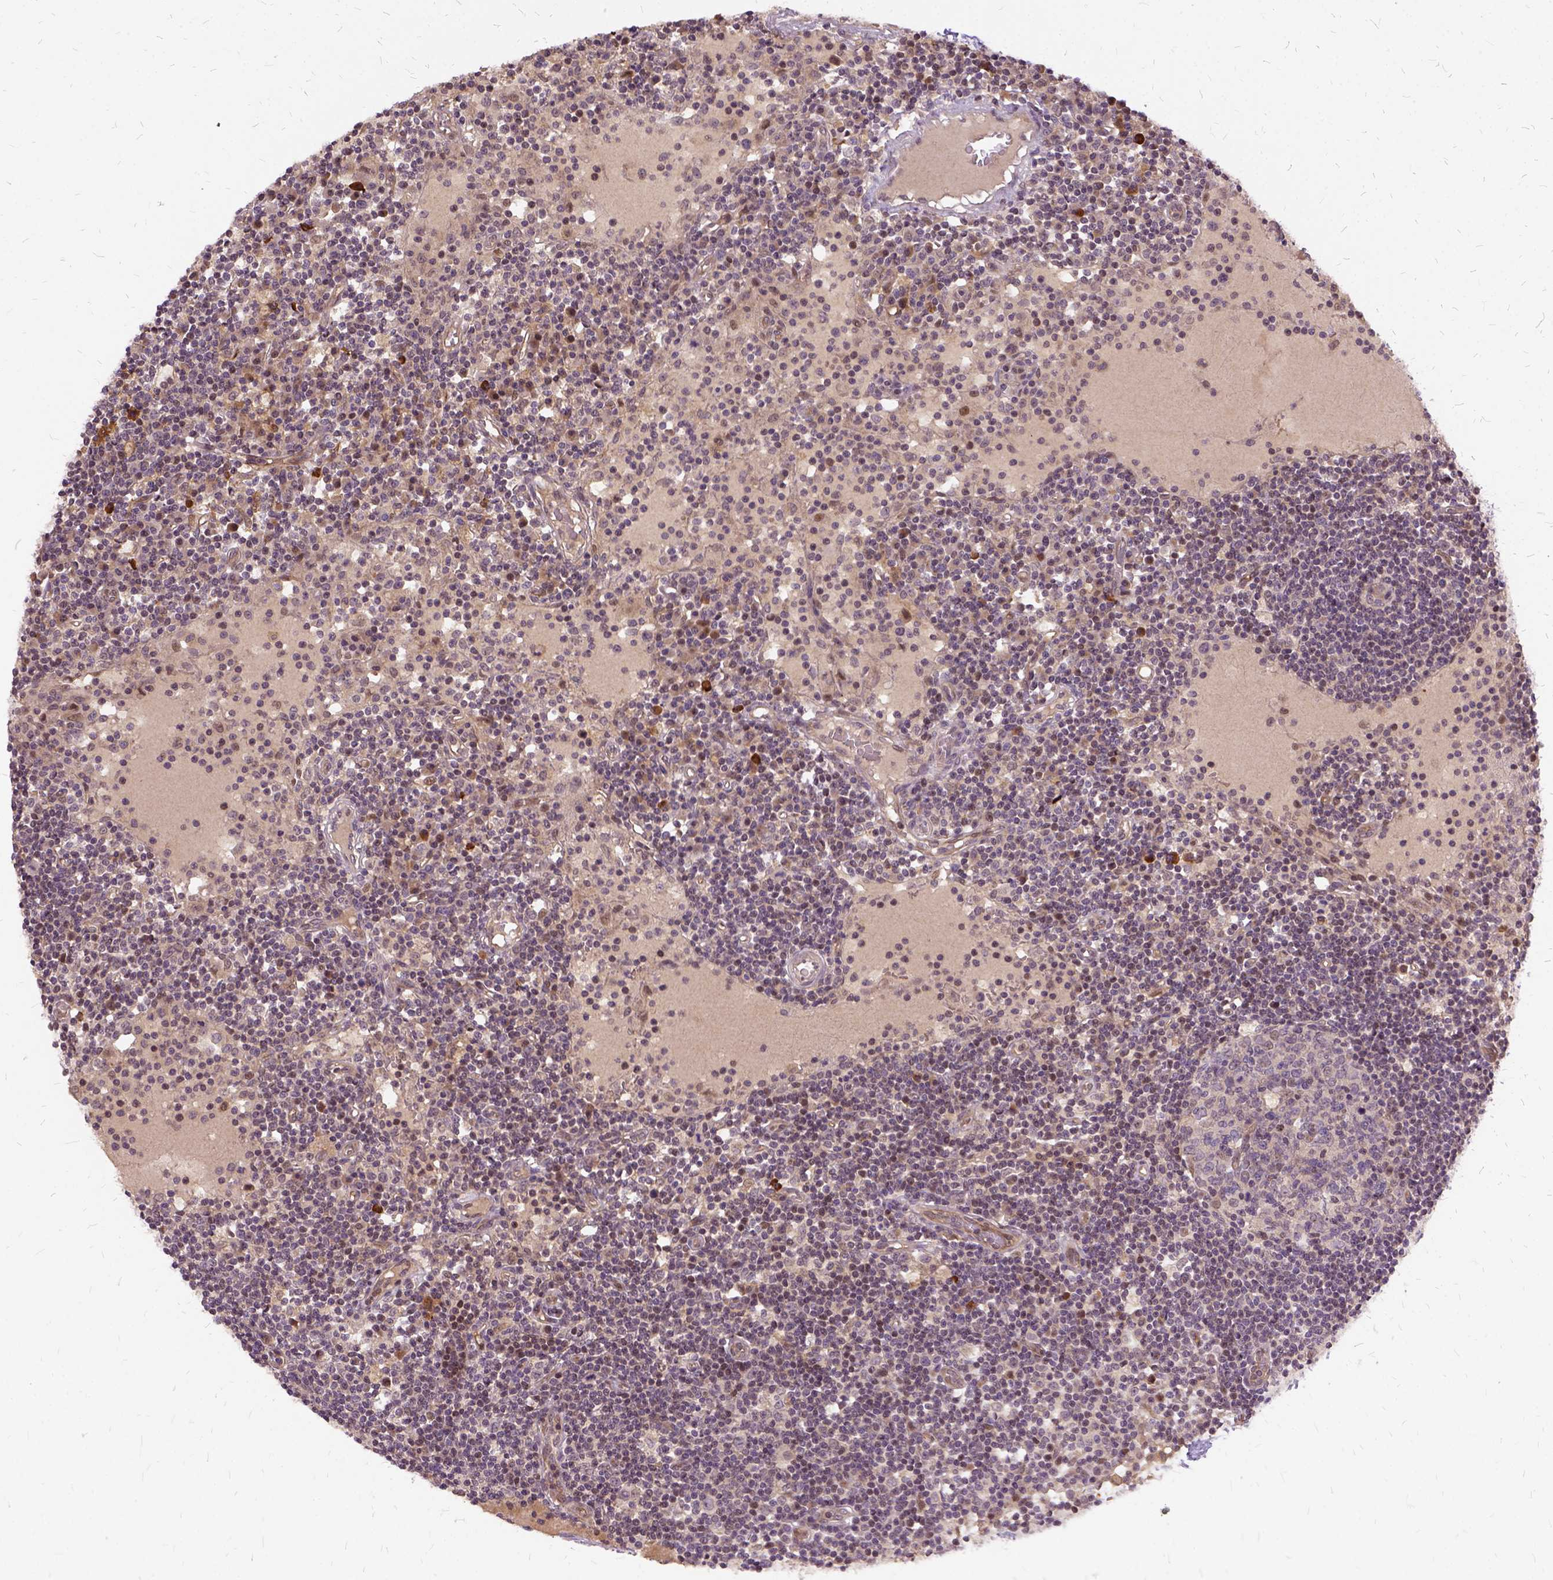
{"staining": {"intensity": "negative", "quantity": "none", "location": "none"}, "tissue": "lymph node", "cell_type": "Germinal center cells", "image_type": "normal", "snomed": [{"axis": "morphology", "description": "Normal tissue, NOS"}, {"axis": "topography", "description": "Lymph node"}], "caption": "Immunohistochemistry (IHC) of unremarkable lymph node demonstrates no staining in germinal center cells.", "gene": "ILRUN", "patient": {"sex": "female", "age": 72}}